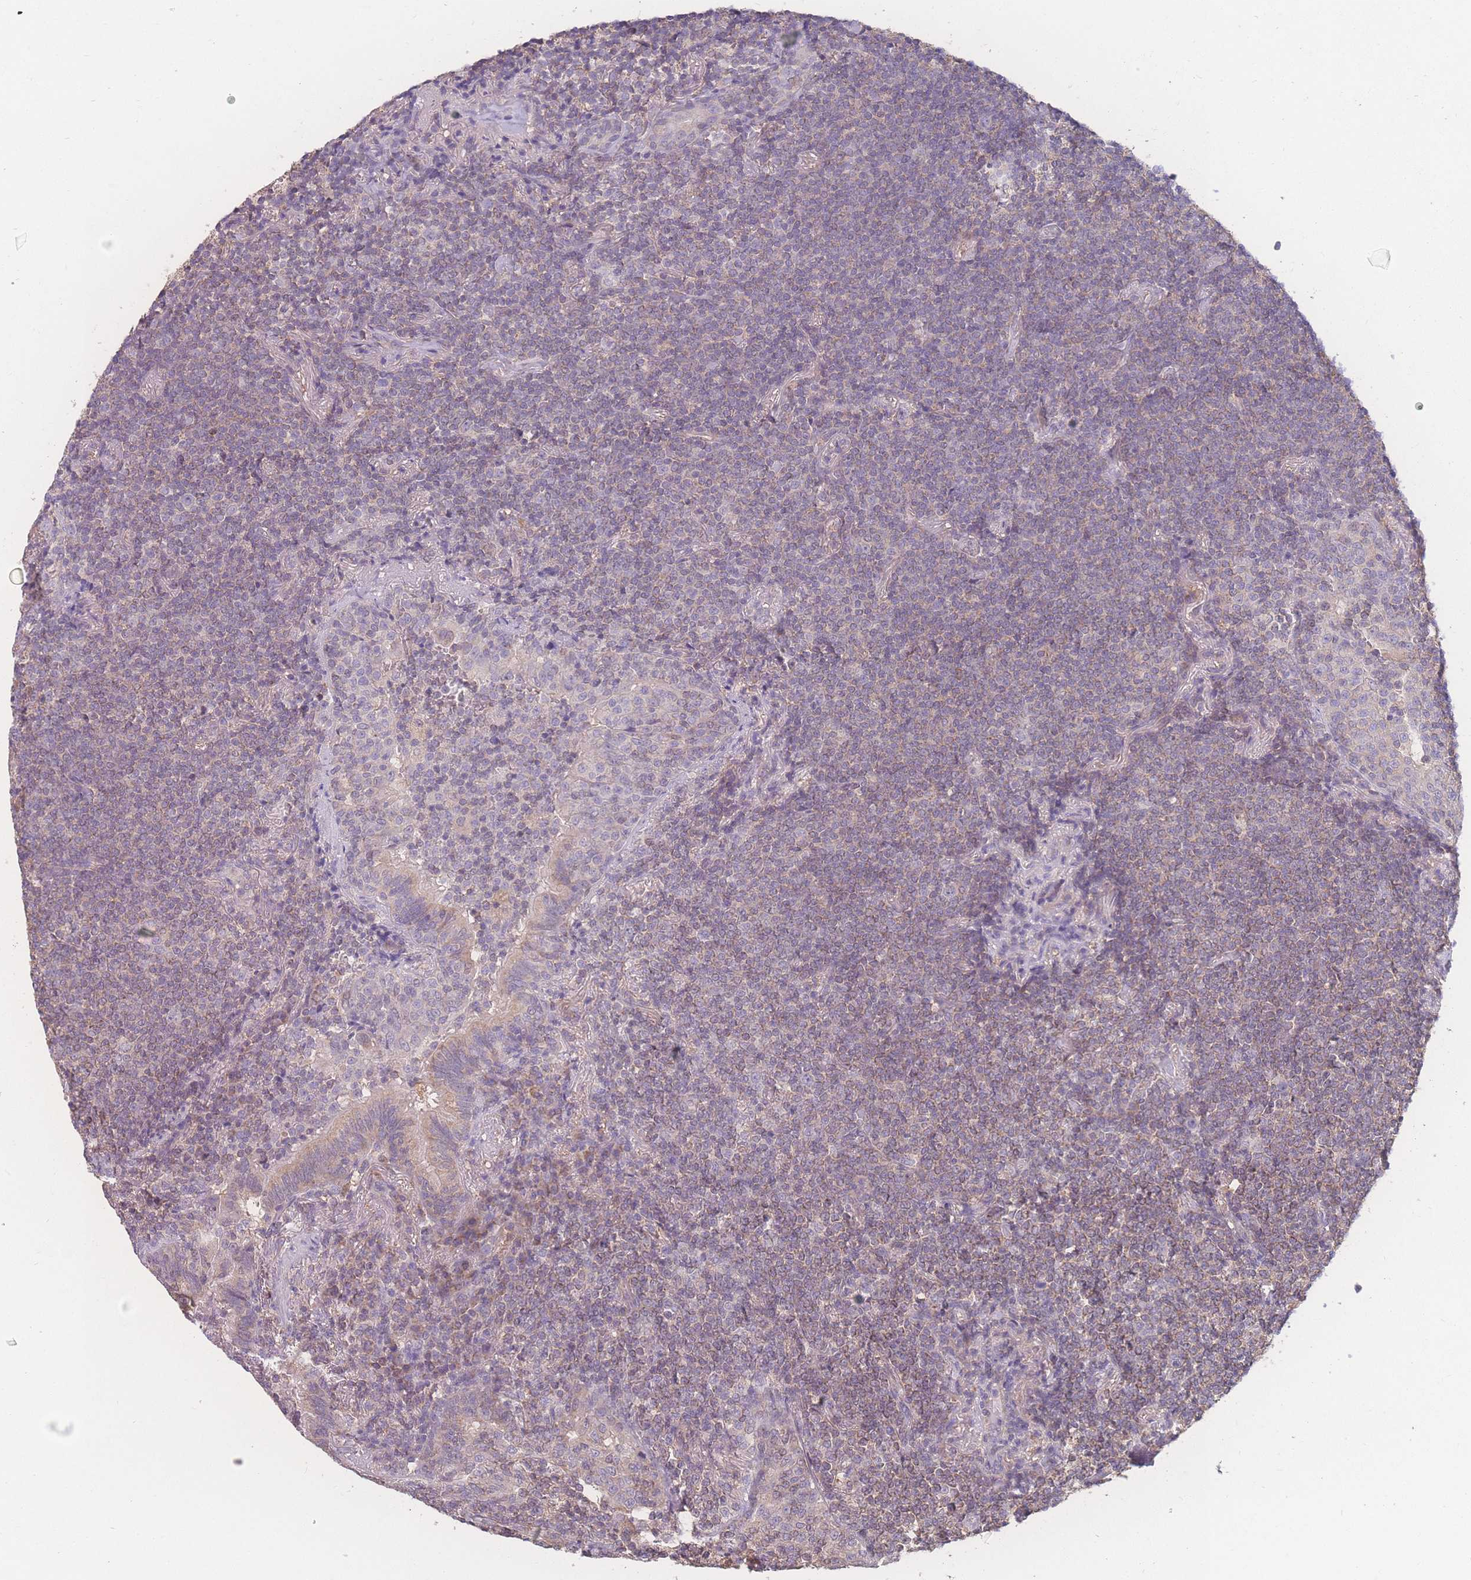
{"staining": {"intensity": "weak", "quantity": "<25%", "location": "cytoplasmic/membranous"}, "tissue": "lymphoma", "cell_type": "Tumor cells", "image_type": "cancer", "snomed": [{"axis": "morphology", "description": "Malignant lymphoma, non-Hodgkin's type, Low grade"}, {"axis": "topography", "description": "Lung"}], "caption": "IHC of human lymphoma reveals no staining in tumor cells. (DAB (3,3'-diaminobenzidine) immunohistochemistry visualized using brightfield microscopy, high magnification).", "gene": "GIPR", "patient": {"sex": "female", "age": 71}}